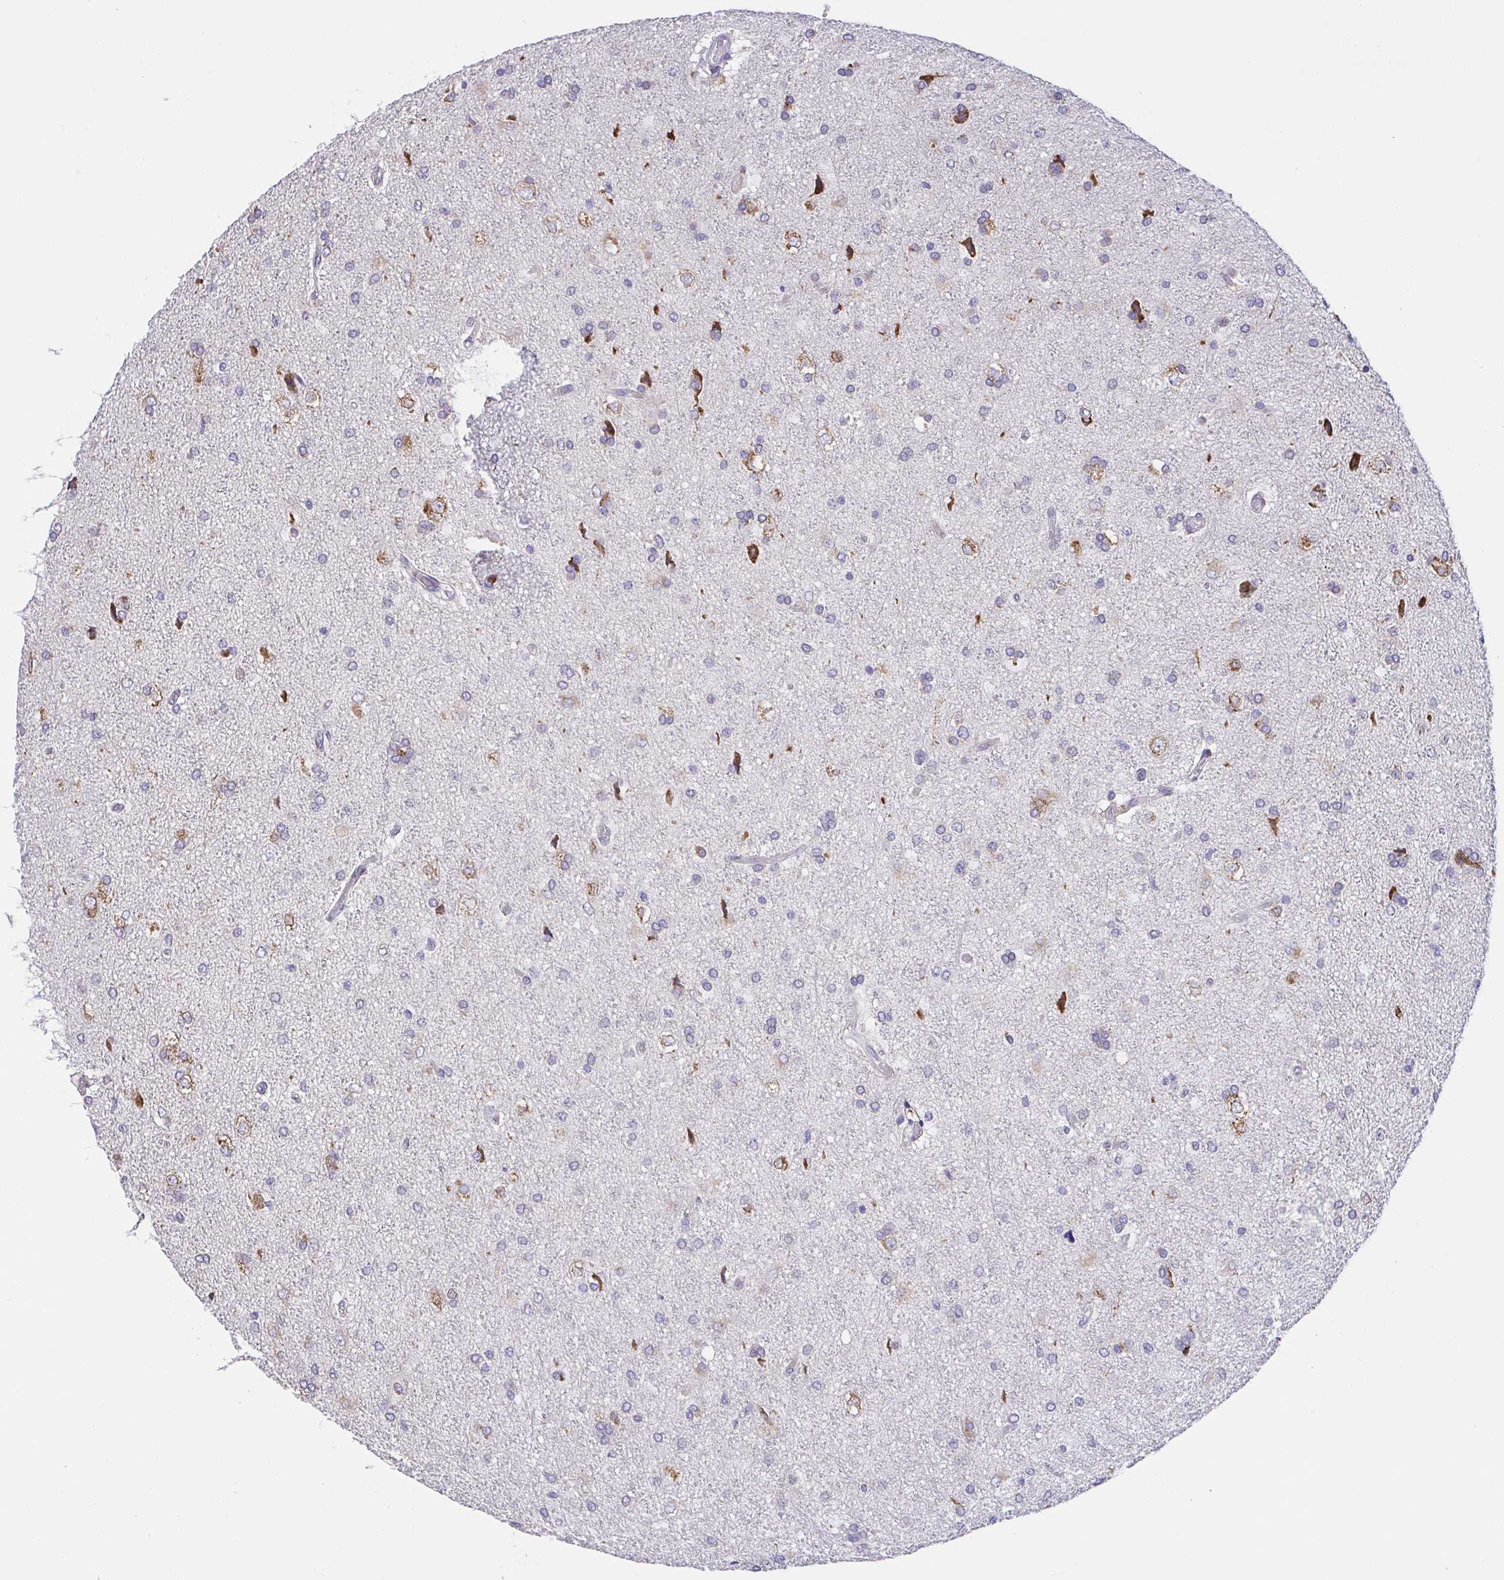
{"staining": {"intensity": "strong", "quantity": "<25%", "location": "cytoplasmic/membranous"}, "tissue": "glioma", "cell_type": "Tumor cells", "image_type": "cancer", "snomed": [{"axis": "morphology", "description": "Glioma, malignant, High grade"}, {"axis": "topography", "description": "Brain"}], "caption": "An IHC histopathology image of tumor tissue is shown. Protein staining in brown labels strong cytoplasmic/membranous positivity in glioma within tumor cells. (DAB IHC with brightfield microscopy, high magnification).", "gene": "MIA3", "patient": {"sex": "male", "age": 68}}